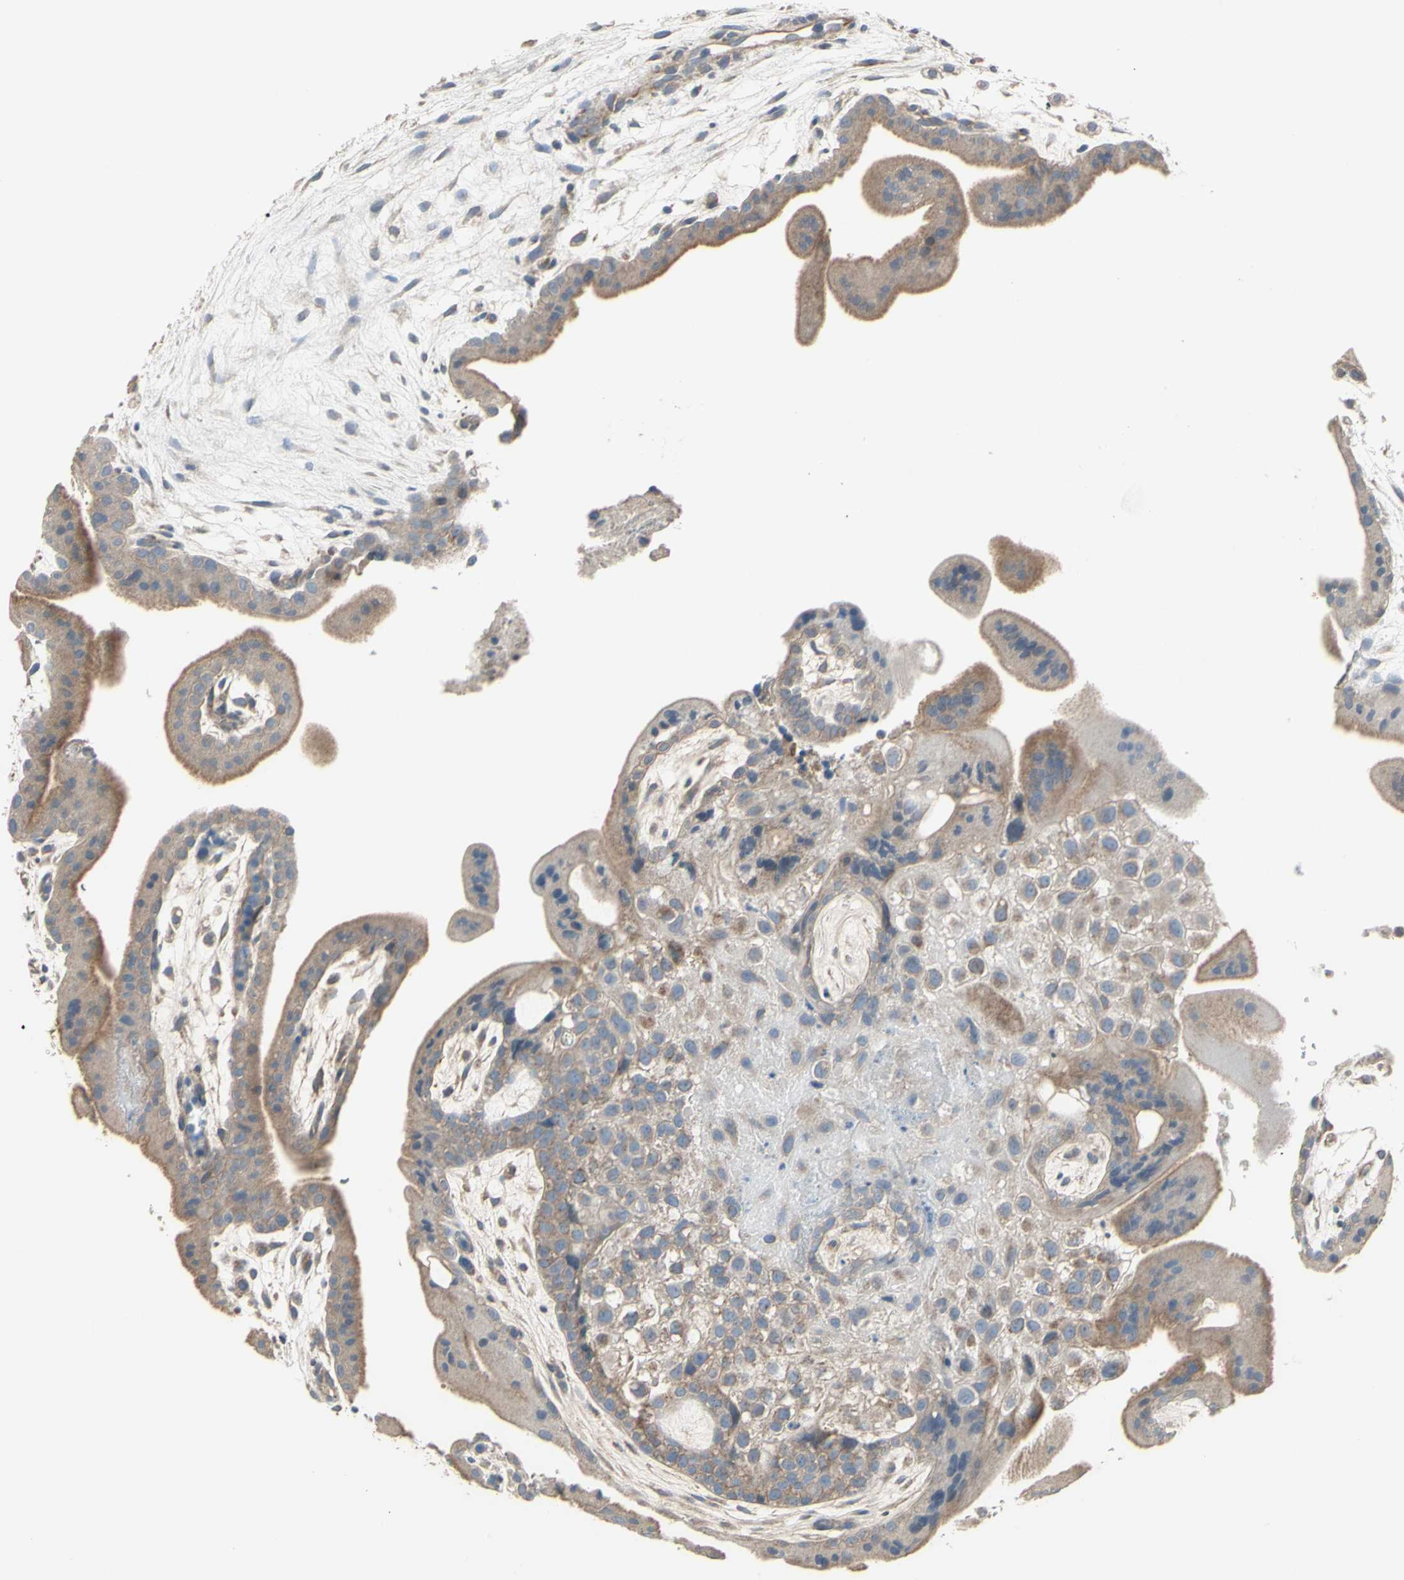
{"staining": {"intensity": "weak", "quantity": "<25%", "location": "cytoplasmic/membranous"}, "tissue": "placenta", "cell_type": "Decidual cells", "image_type": "normal", "snomed": [{"axis": "morphology", "description": "Normal tissue, NOS"}, {"axis": "topography", "description": "Placenta"}], "caption": "The IHC image has no significant staining in decidual cells of placenta.", "gene": "FAM171B", "patient": {"sex": "female", "age": 35}}